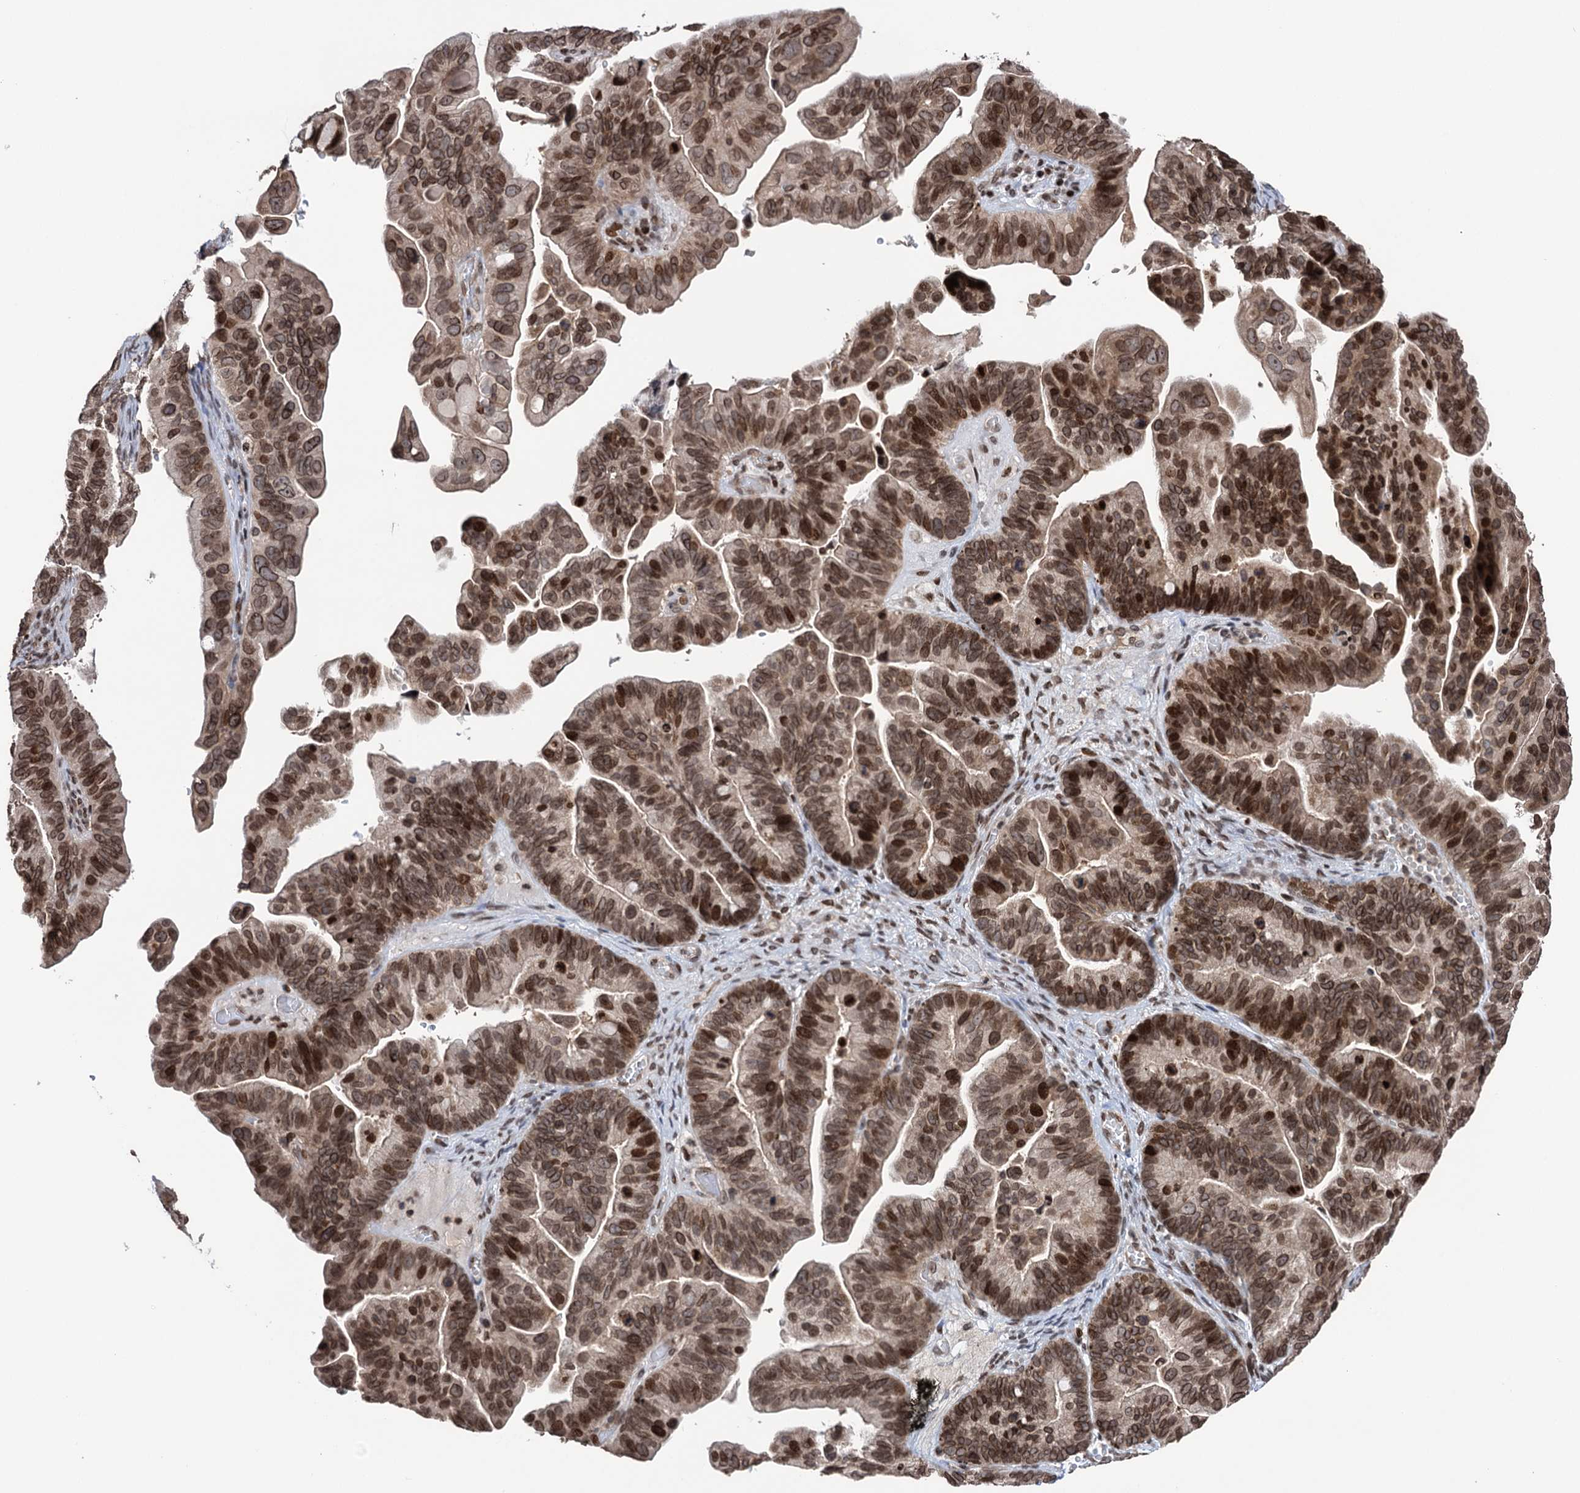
{"staining": {"intensity": "moderate", "quantity": ">75%", "location": "nuclear"}, "tissue": "ovarian cancer", "cell_type": "Tumor cells", "image_type": "cancer", "snomed": [{"axis": "morphology", "description": "Cystadenocarcinoma, serous, NOS"}, {"axis": "topography", "description": "Ovary"}], "caption": "The photomicrograph displays staining of serous cystadenocarcinoma (ovarian), revealing moderate nuclear protein staining (brown color) within tumor cells.", "gene": "CCDC77", "patient": {"sex": "female", "age": 56}}